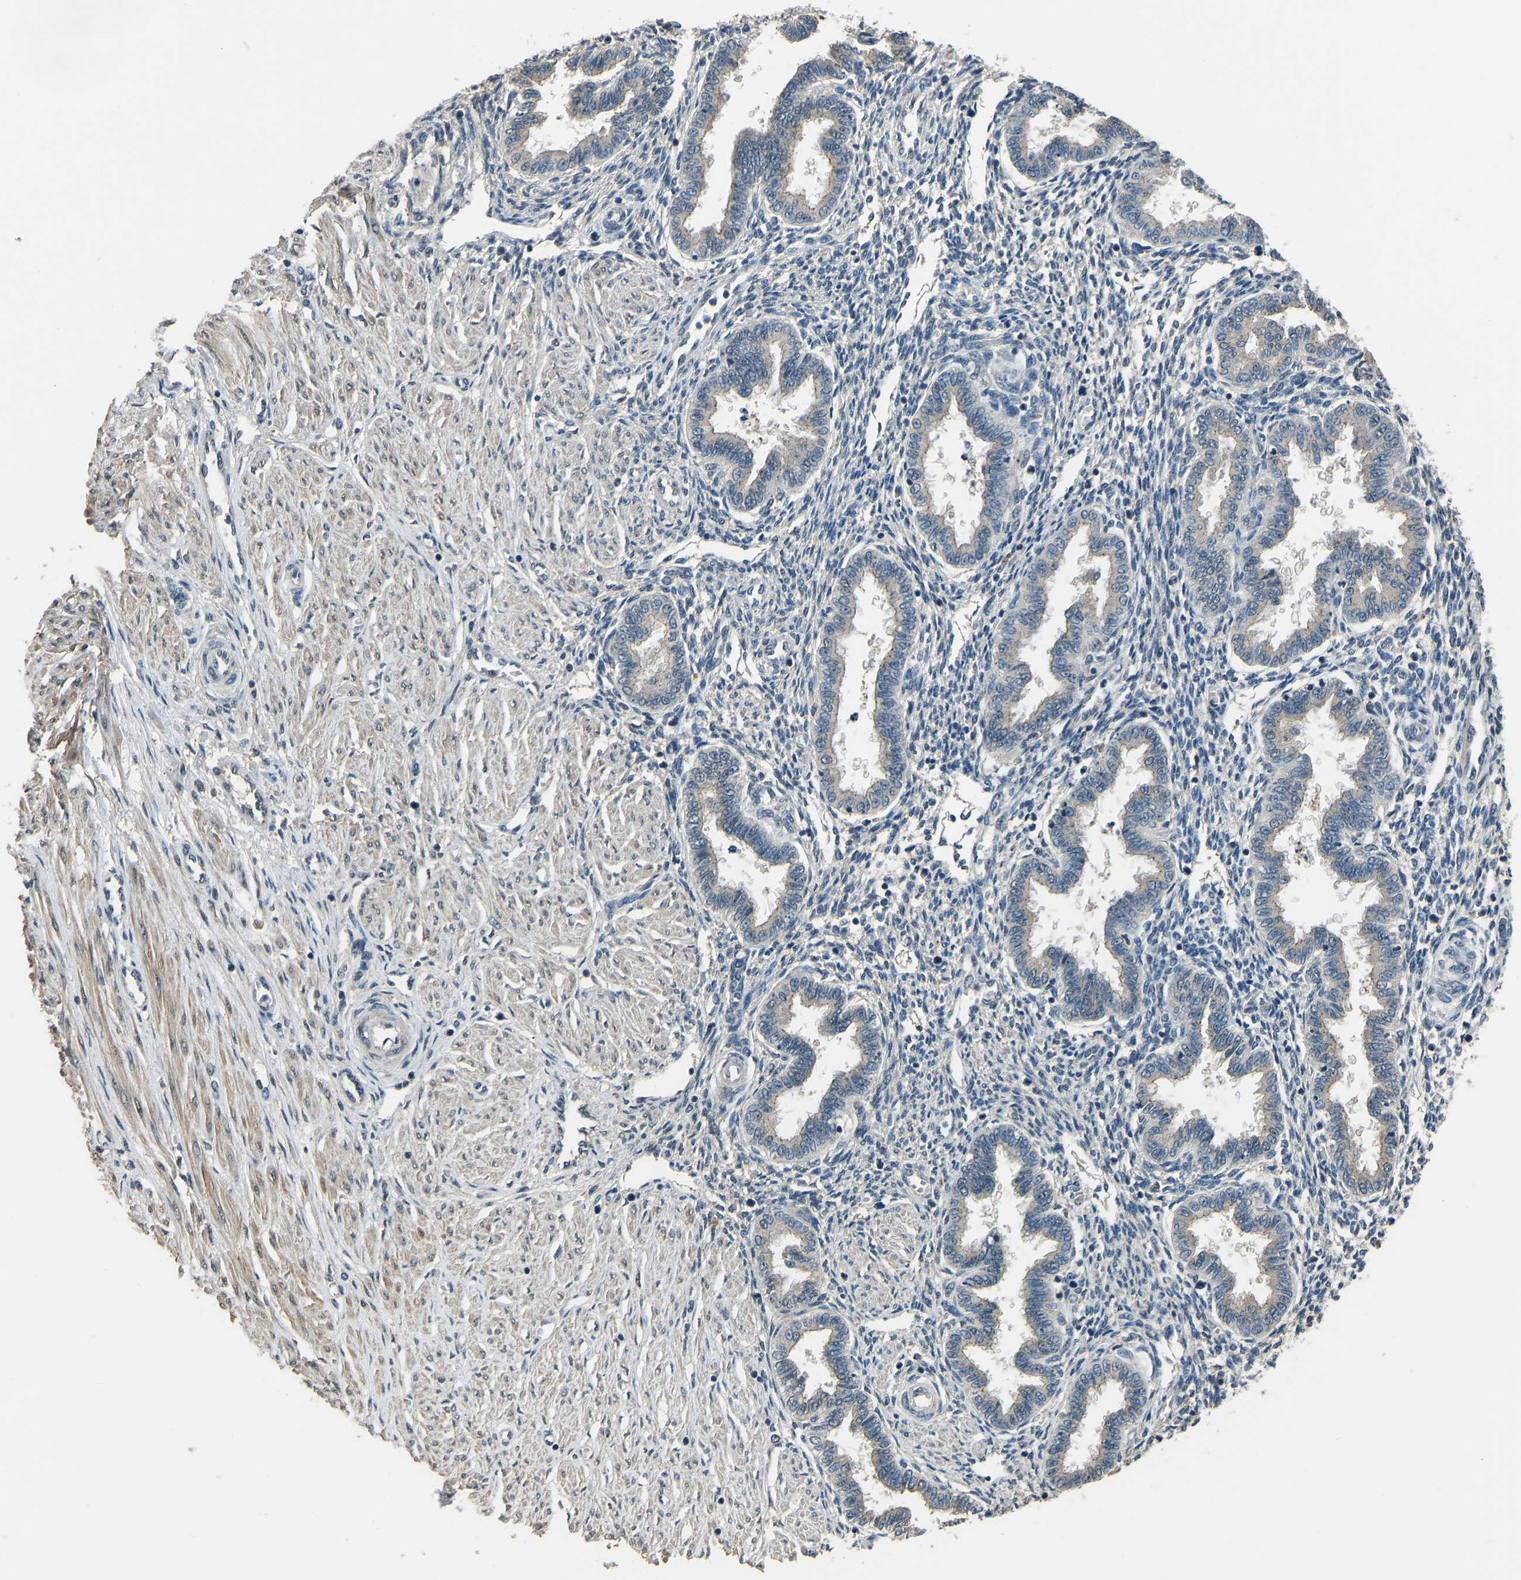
{"staining": {"intensity": "negative", "quantity": "none", "location": "none"}, "tissue": "endometrium", "cell_type": "Cells in endometrial stroma", "image_type": "normal", "snomed": [{"axis": "morphology", "description": "Normal tissue, NOS"}, {"axis": "topography", "description": "Endometrium"}], "caption": "Cells in endometrial stroma show no significant protein expression in benign endometrium. The staining is performed using DAB (3,3'-diaminobenzidine) brown chromogen with nuclei counter-stained in using hematoxylin.", "gene": "TOX4", "patient": {"sex": "female", "age": 33}}